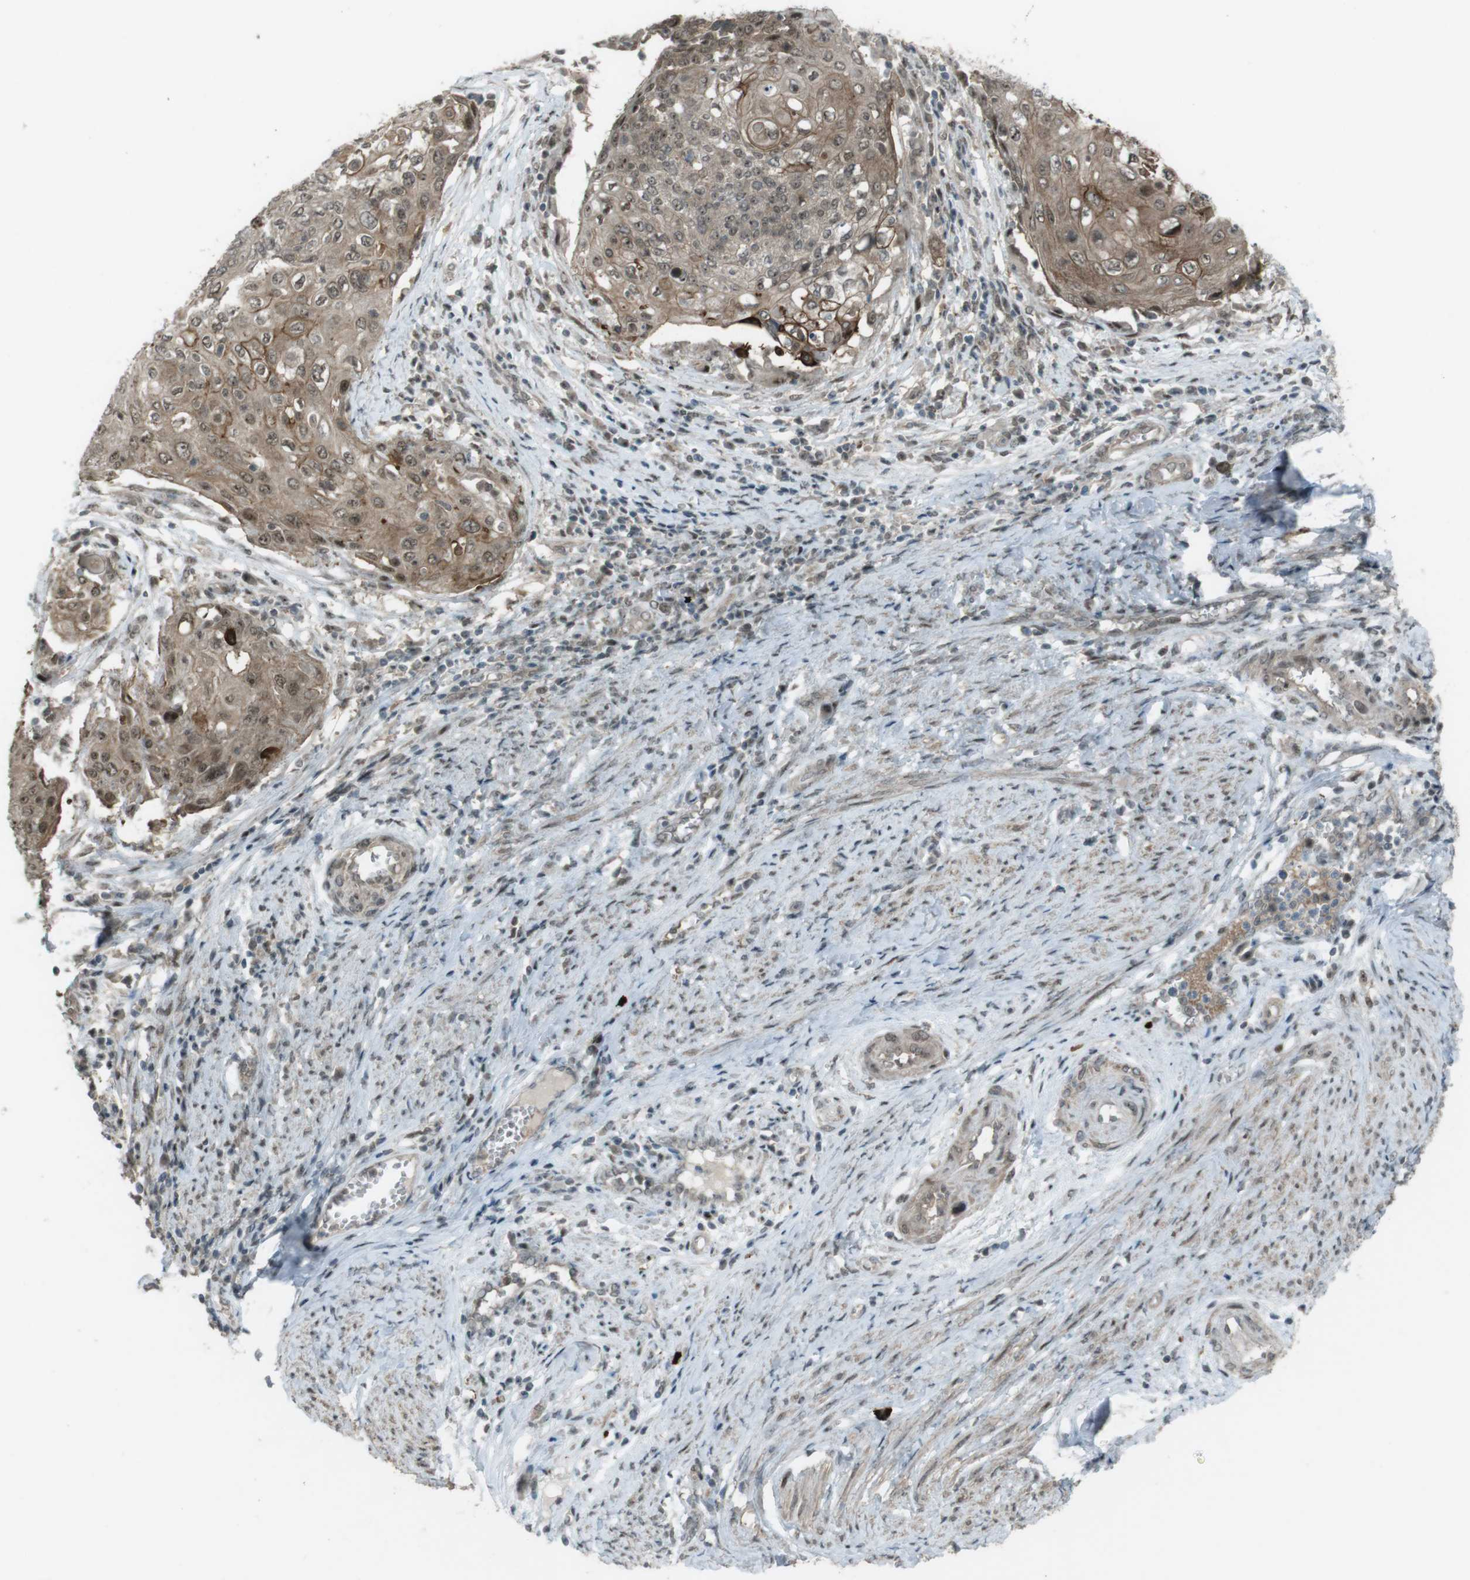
{"staining": {"intensity": "moderate", "quantity": ">75%", "location": "cytoplasmic/membranous,nuclear"}, "tissue": "cervical cancer", "cell_type": "Tumor cells", "image_type": "cancer", "snomed": [{"axis": "morphology", "description": "Squamous cell carcinoma, NOS"}, {"axis": "topography", "description": "Cervix"}], "caption": "Immunohistochemistry image of neoplastic tissue: cervical cancer (squamous cell carcinoma) stained using IHC reveals medium levels of moderate protein expression localized specifically in the cytoplasmic/membranous and nuclear of tumor cells, appearing as a cytoplasmic/membranous and nuclear brown color.", "gene": "SLITRK5", "patient": {"sex": "female", "age": 39}}